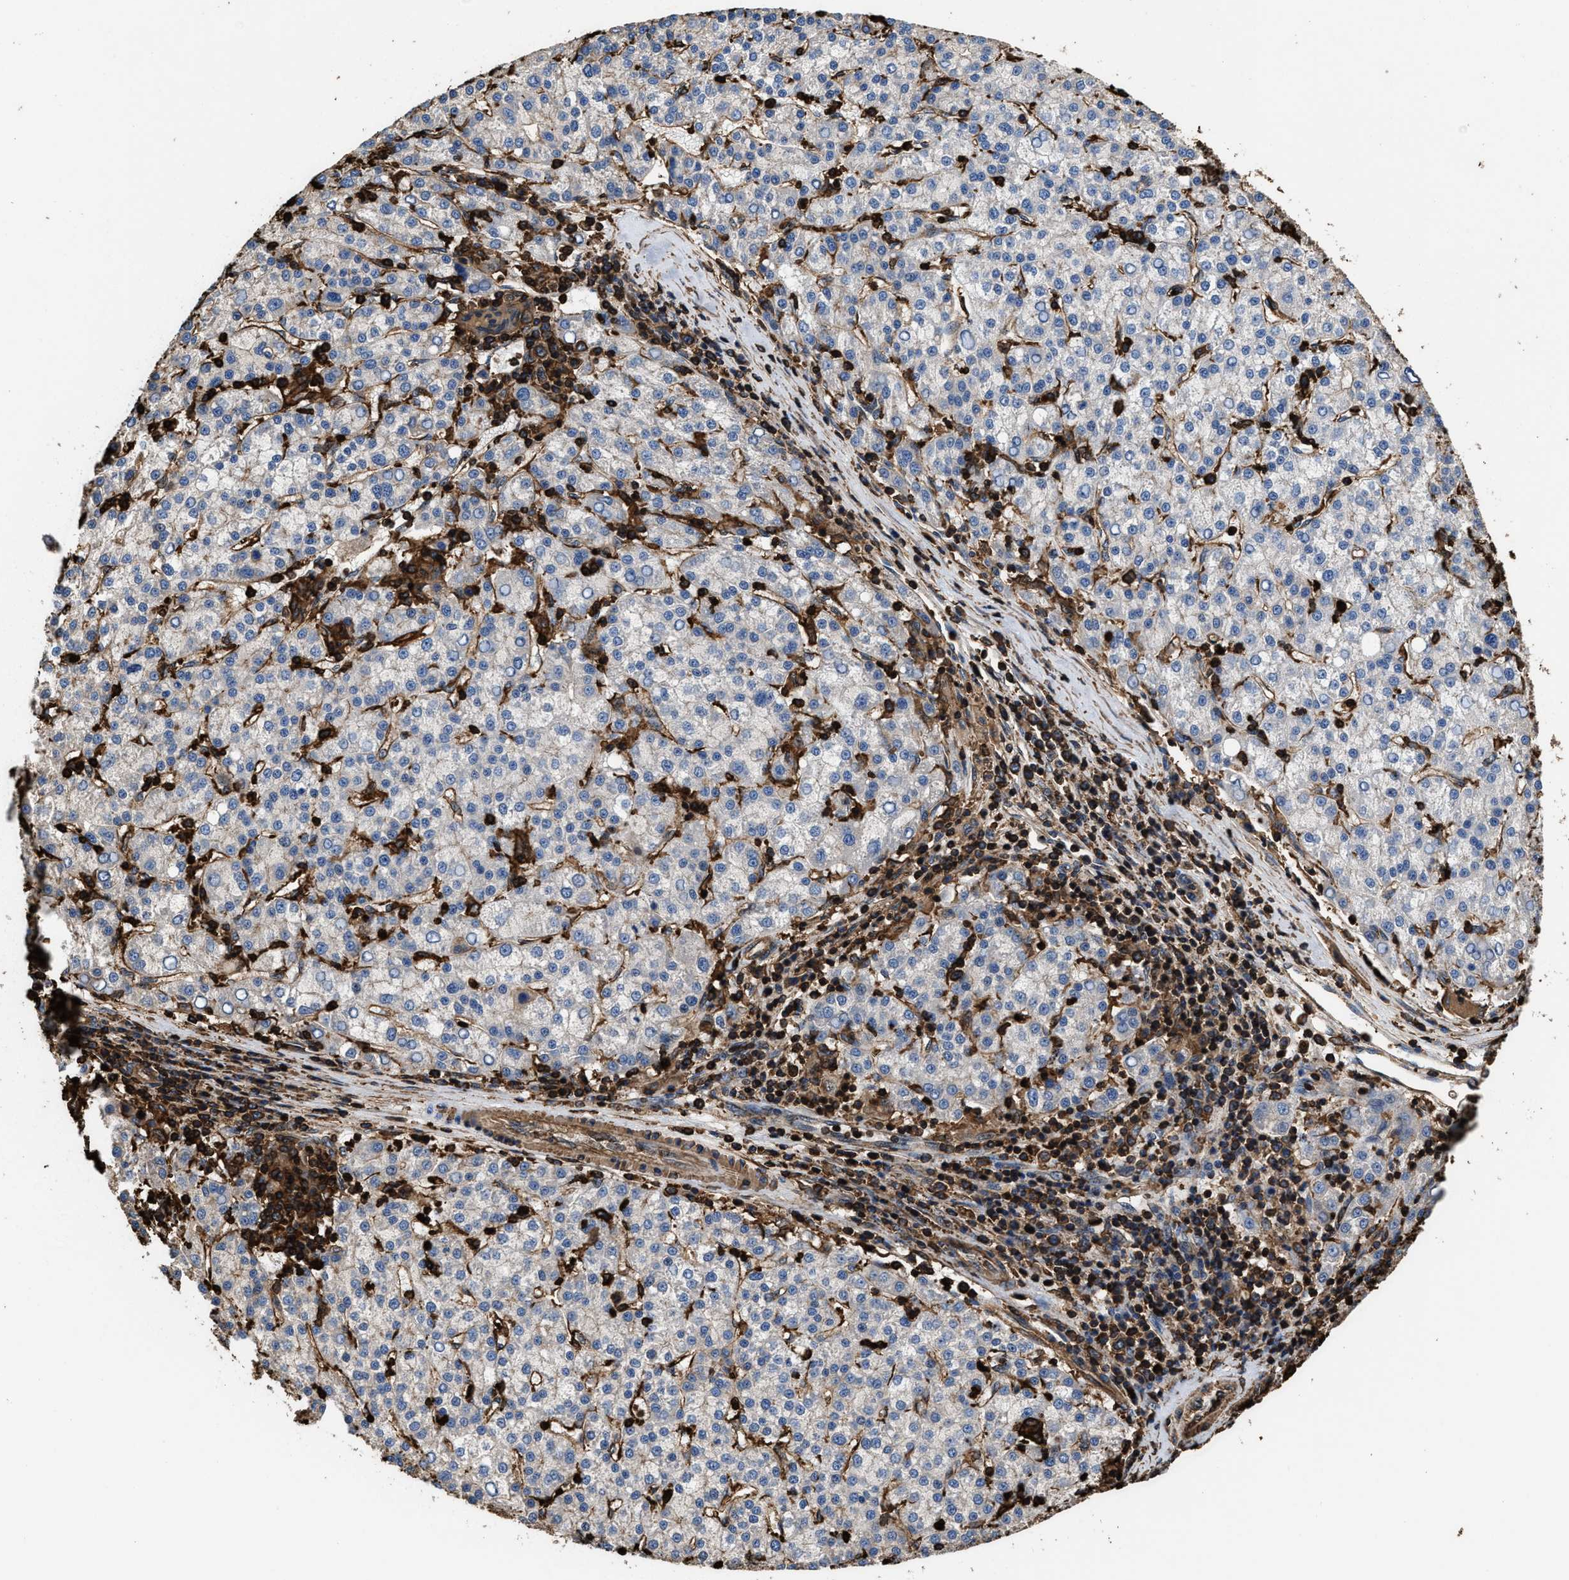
{"staining": {"intensity": "negative", "quantity": "none", "location": "none"}, "tissue": "liver cancer", "cell_type": "Tumor cells", "image_type": "cancer", "snomed": [{"axis": "morphology", "description": "Carcinoma, Hepatocellular, NOS"}, {"axis": "topography", "description": "Liver"}], "caption": "A high-resolution micrograph shows IHC staining of liver cancer (hepatocellular carcinoma), which reveals no significant staining in tumor cells.", "gene": "KBTBD2", "patient": {"sex": "female", "age": 58}}